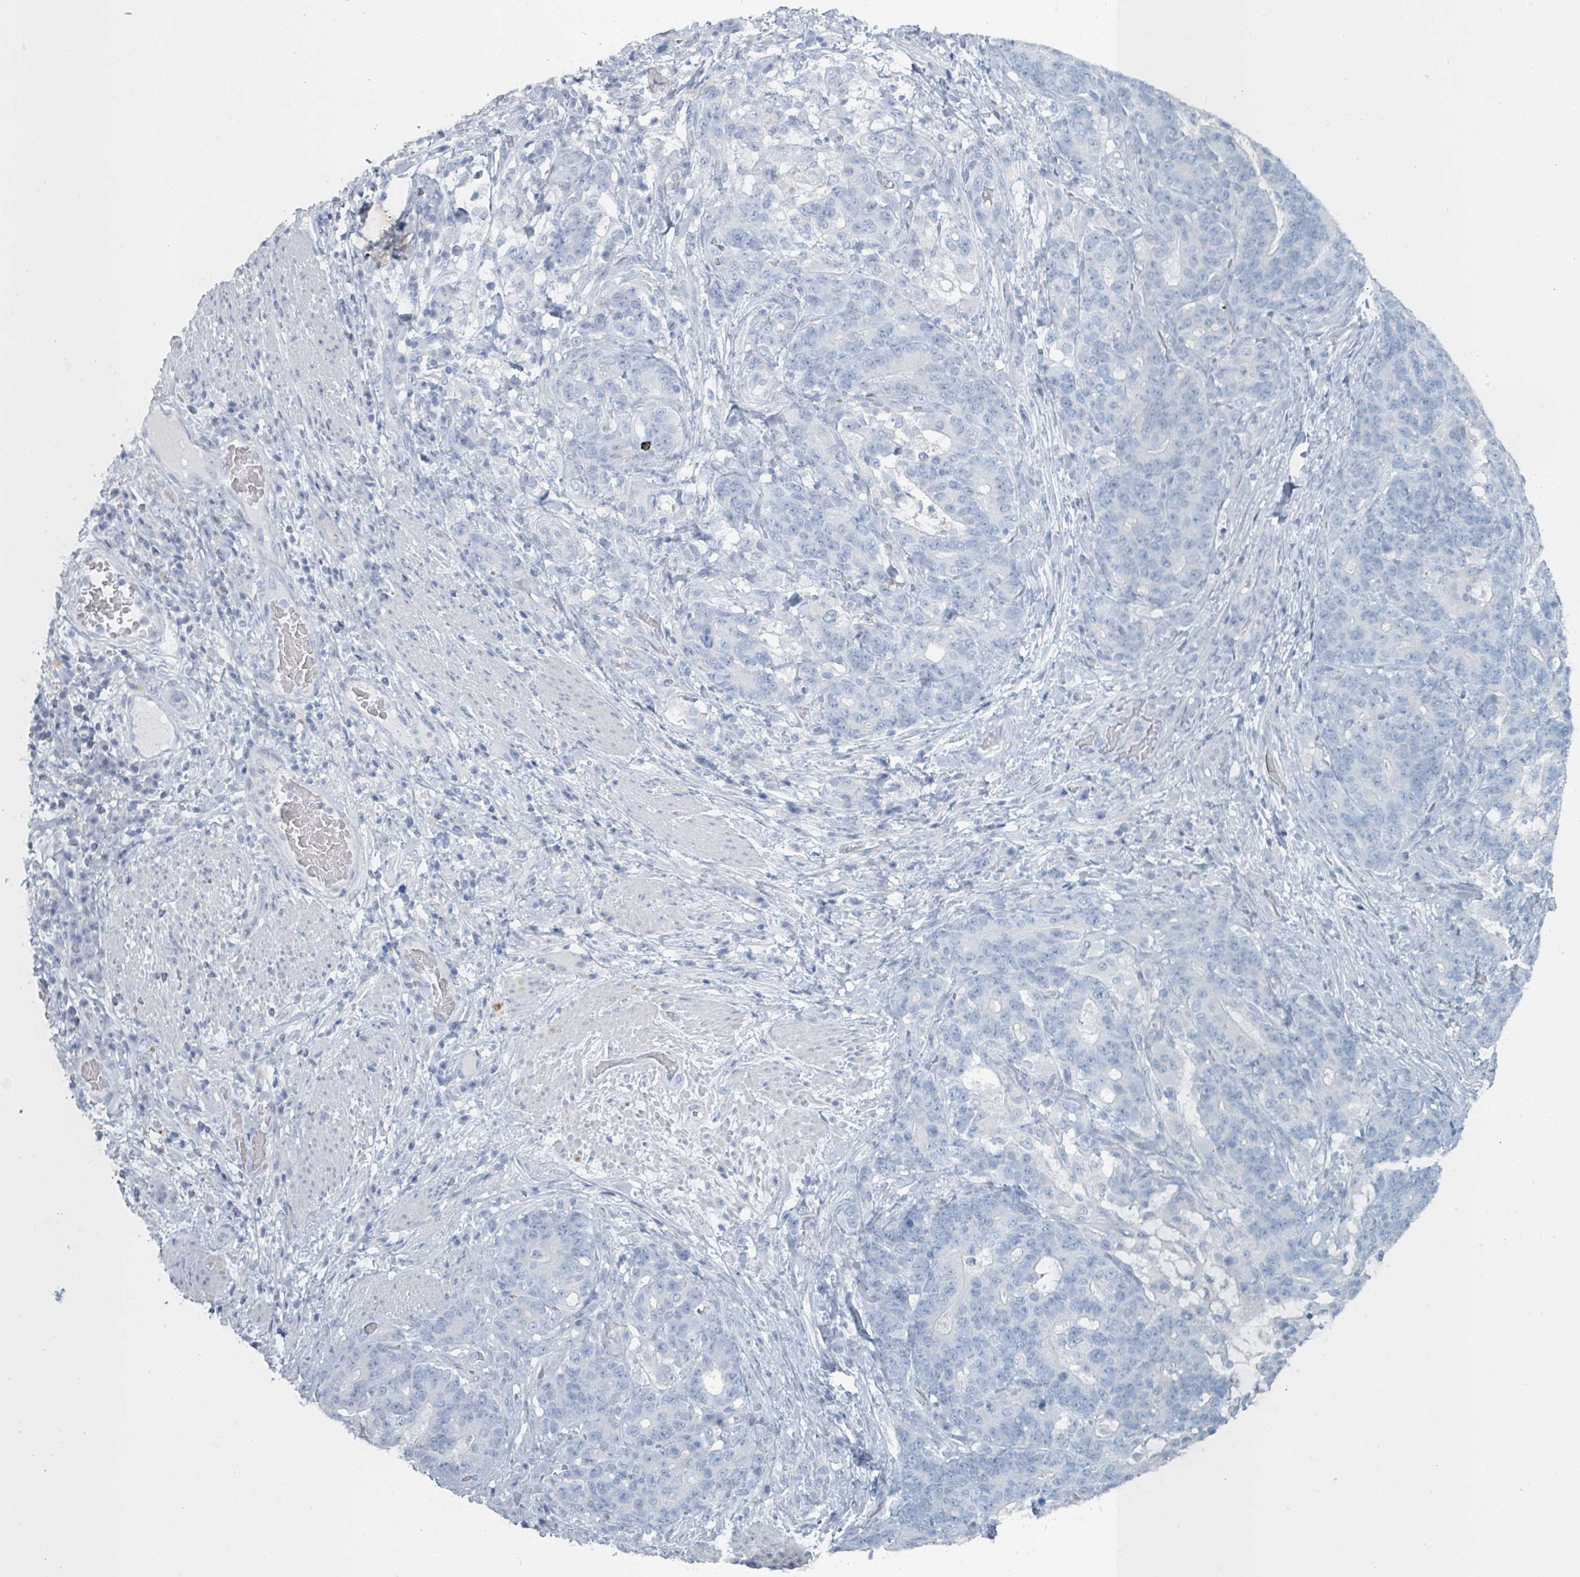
{"staining": {"intensity": "negative", "quantity": "none", "location": "none"}, "tissue": "stomach cancer", "cell_type": "Tumor cells", "image_type": "cancer", "snomed": [{"axis": "morphology", "description": "Normal tissue, NOS"}, {"axis": "morphology", "description": "Adenocarcinoma, NOS"}, {"axis": "topography", "description": "Stomach"}], "caption": "Tumor cells are negative for protein expression in human adenocarcinoma (stomach).", "gene": "HEATR5A", "patient": {"sex": "female", "age": 64}}